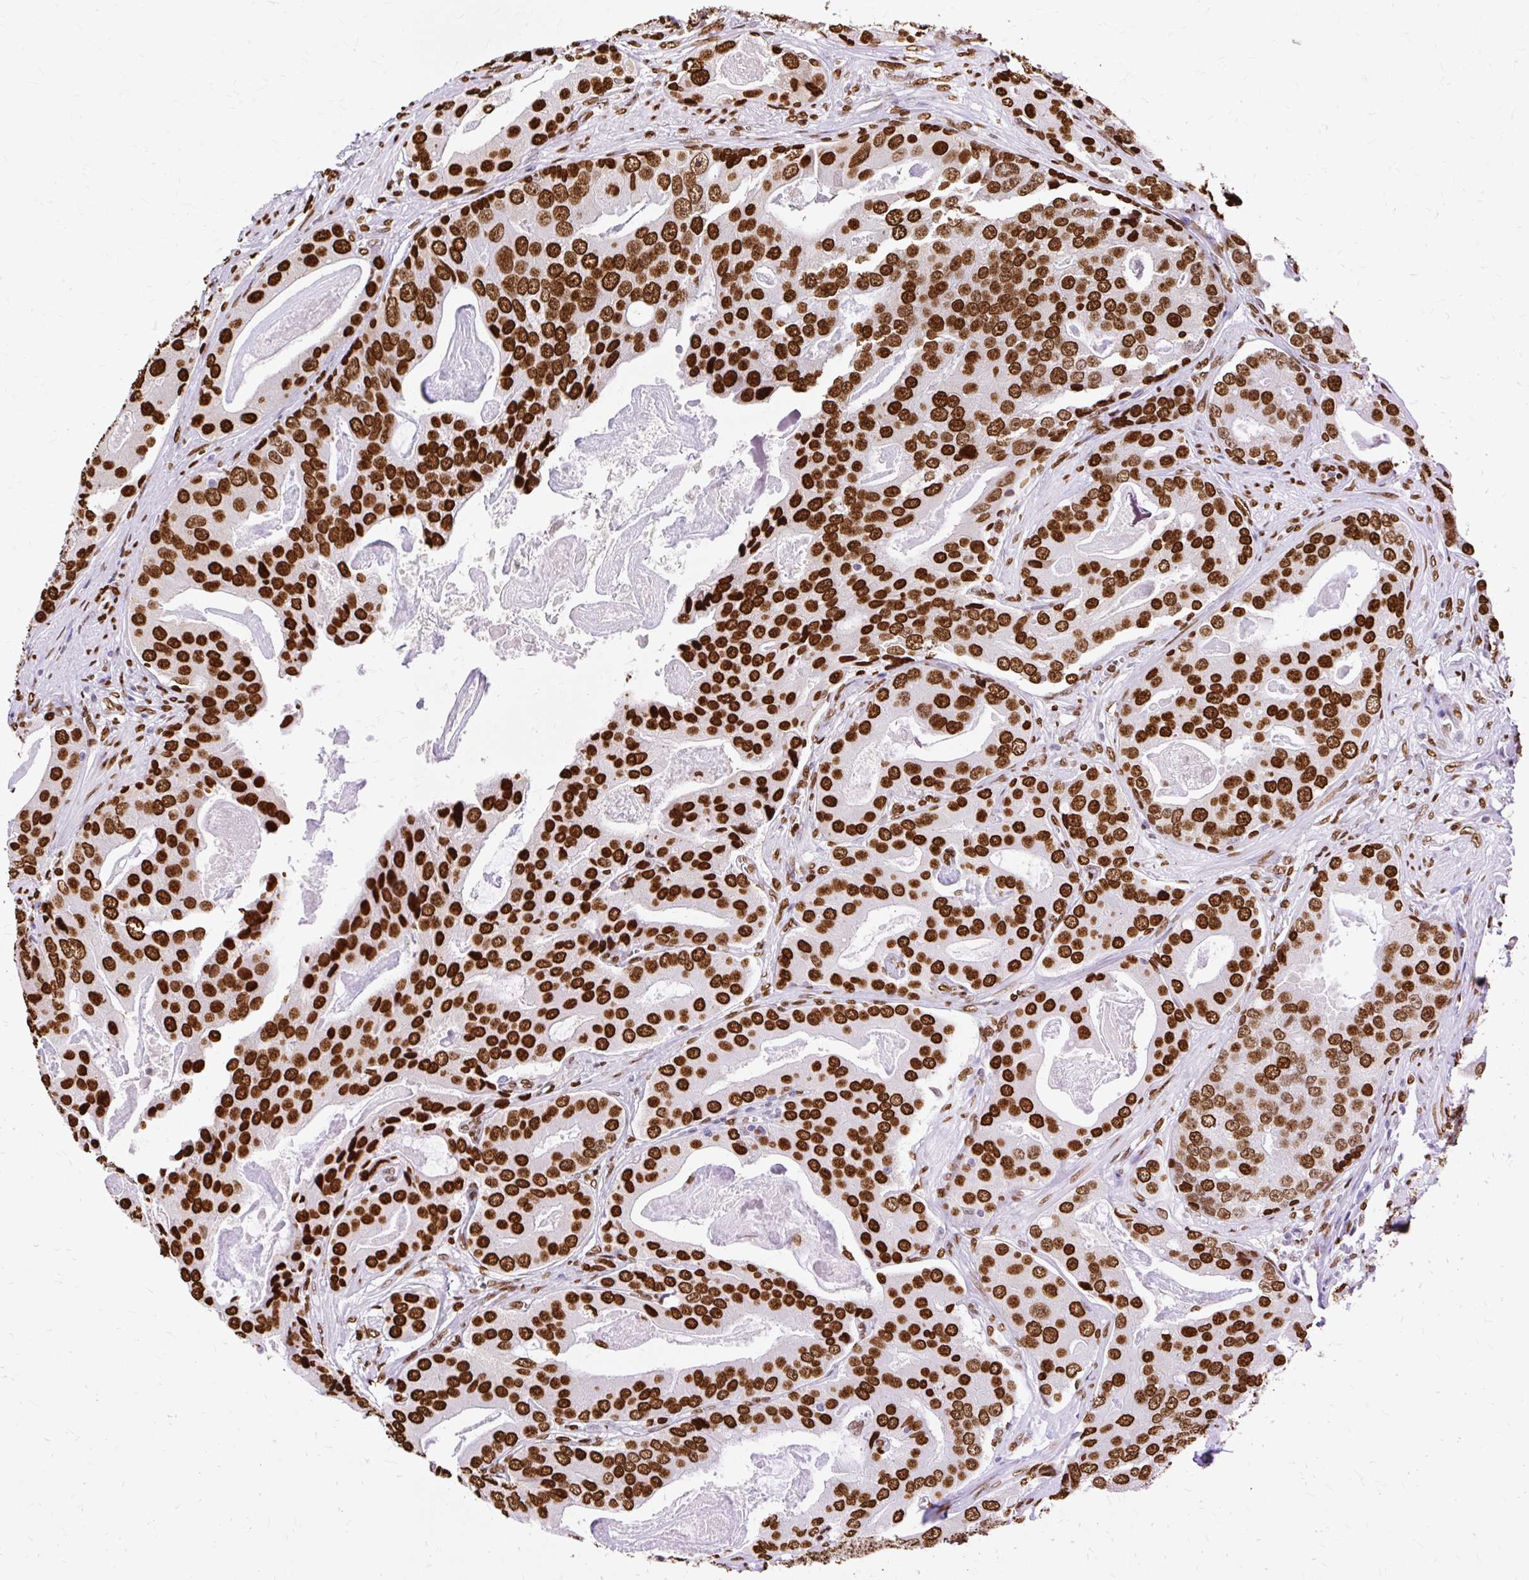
{"staining": {"intensity": "strong", "quantity": ">75%", "location": "nuclear"}, "tissue": "prostate cancer", "cell_type": "Tumor cells", "image_type": "cancer", "snomed": [{"axis": "morphology", "description": "Adenocarcinoma, High grade"}, {"axis": "topography", "description": "Prostate"}], "caption": "A high-resolution micrograph shows immunohistochemistry staining of adenocarcinoma (high-grade) (prostate), which reveals strong nuclear expression in approximately >75% of tumor cells. Nuclei are stained in blue.", "gene": "TMEM184C", "patient": {"sex": "male", "age": 71}}